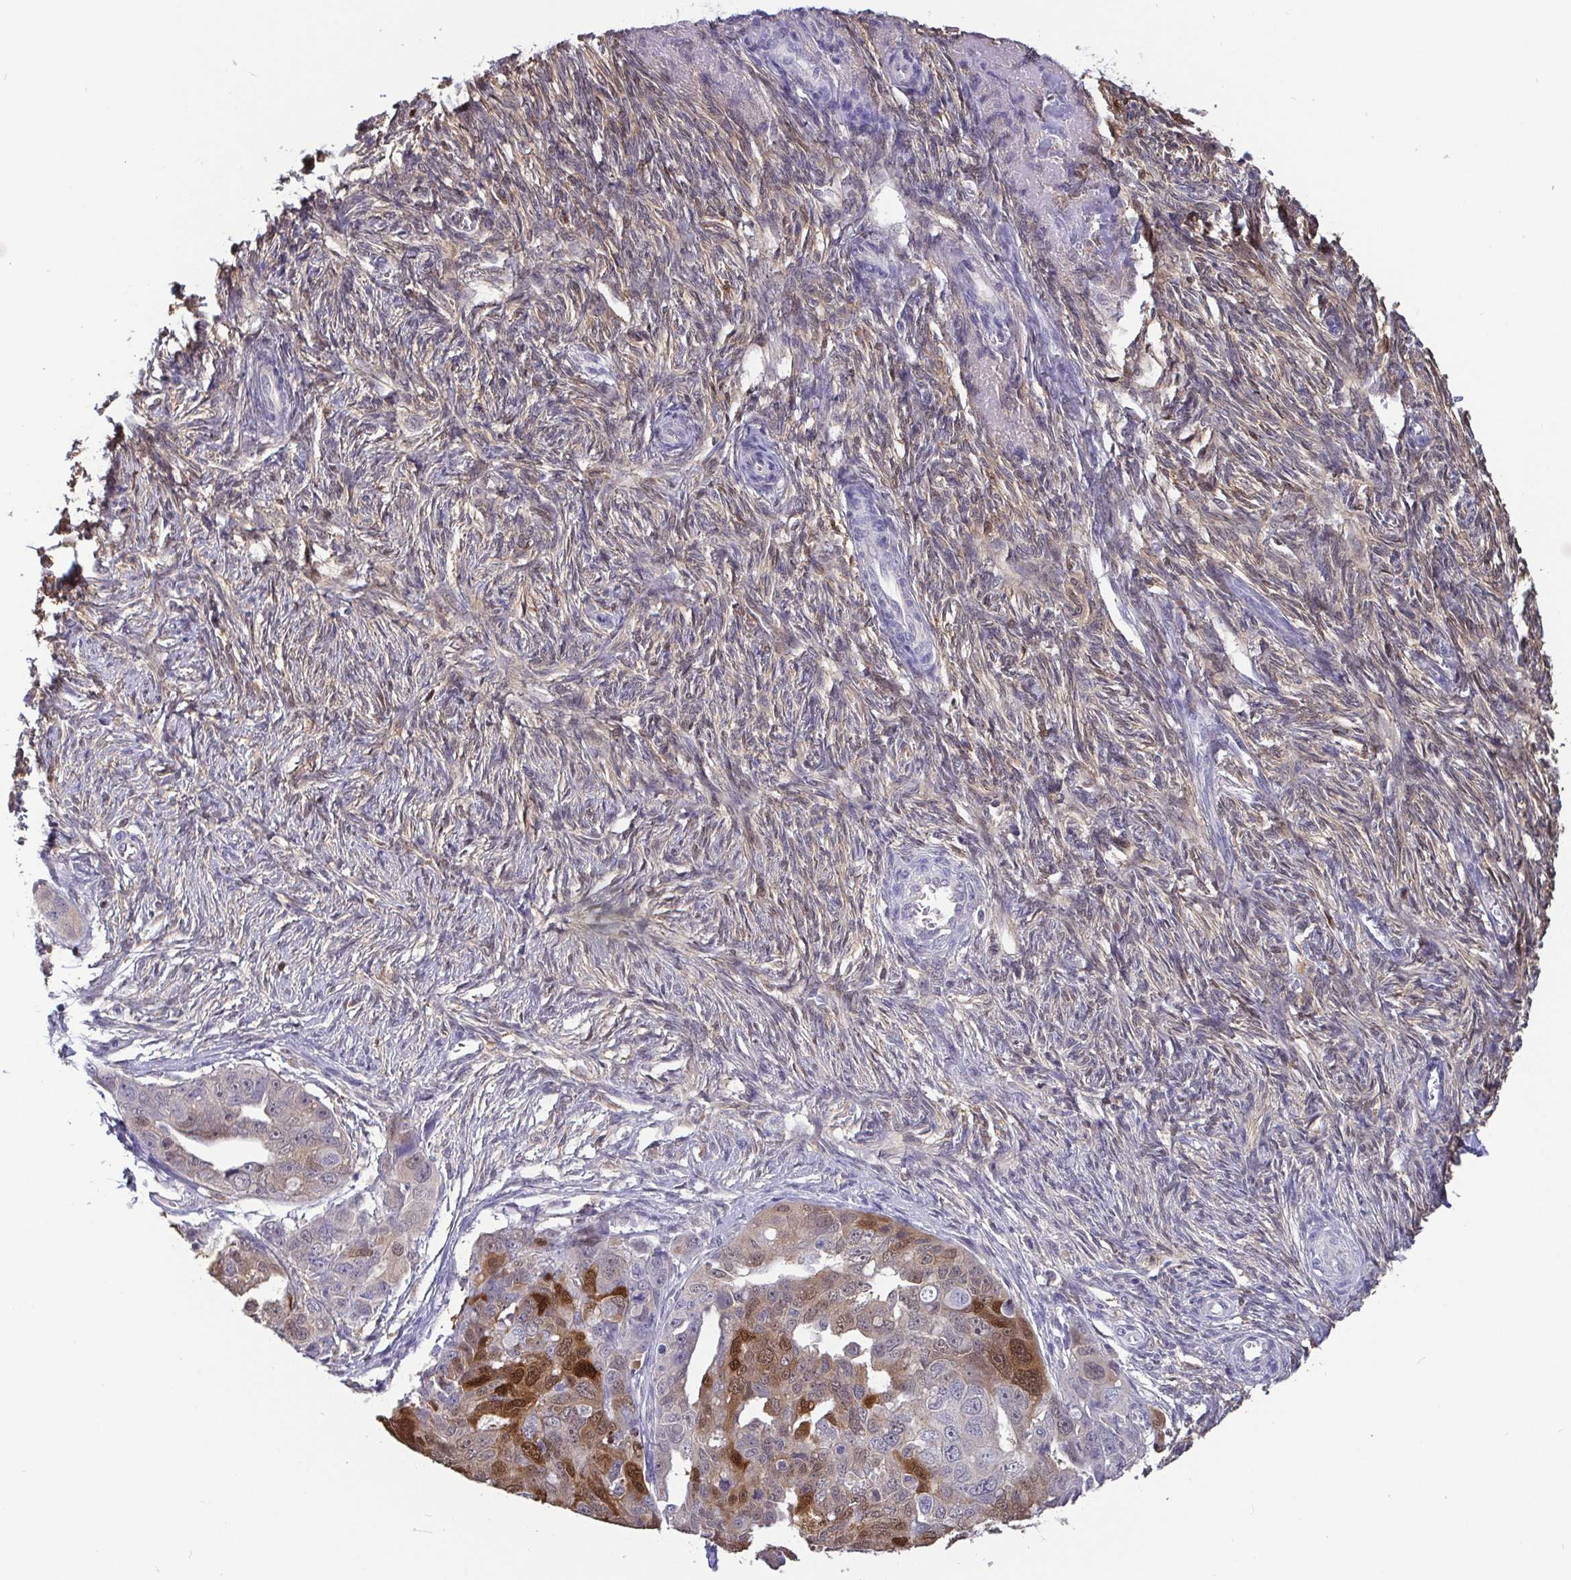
{"staining": {"intensity": "strong", "quantity": "<25%", "location": "cytoplasmic/membranous,nuclear"}, "tissue": "ovarian cancer", "cell_type": "Tumor cells", "image_type": "cancer", "snomed": [{"axis": "morphology", "description": "Carcinoma, endometroid"}, {"axis": "topography", "description": "Ovary"}], "caption": "Ovarian cancer (endometroid carcinoma) stained for a protein (brown) demonstrates strong cytoplasmic/membranous and nuclear positive expression in about <25% of tumor cells.", "gene": "IDH1", "patient": {"sex": "female", "age": 70}}